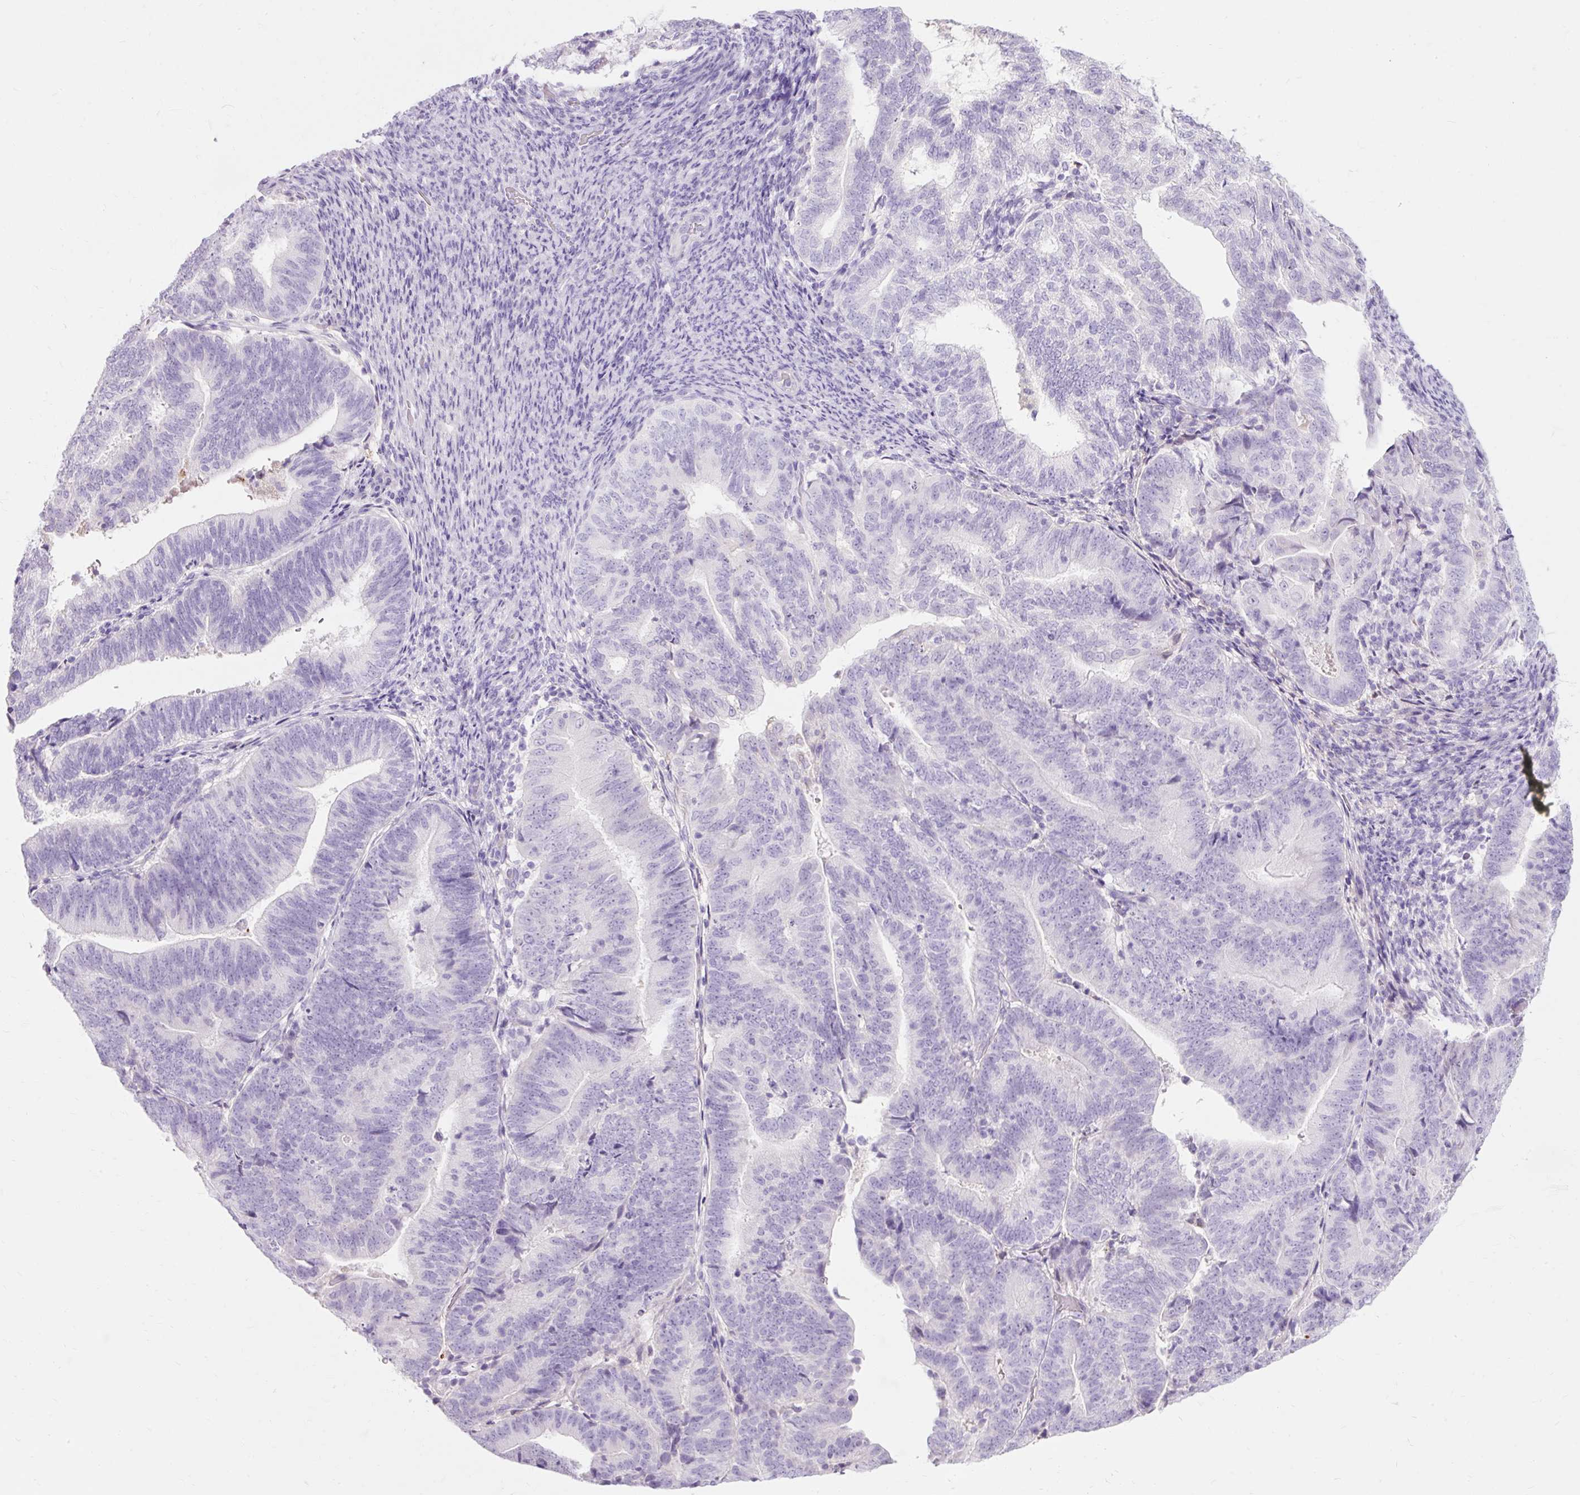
{"staining": {"intensity": "negative", "quantity": "none", "location": "none"}, "tissue": "endometrial cancer", "cell_type": "Tumor cells", "image_type": "cancer", "snomed": [{"axis": "morphology", "description": "Adenocarcinoma, NOS"}, {"axis": "topography", "description": "Endometrium"}], "caption": "This is a histopathology image of immunohistochemistry staining of endometrial cancer, which shows no positivity in tumor cells.", "gene": "CLDN25", "patient": {"sex": "female", "age": 70}}